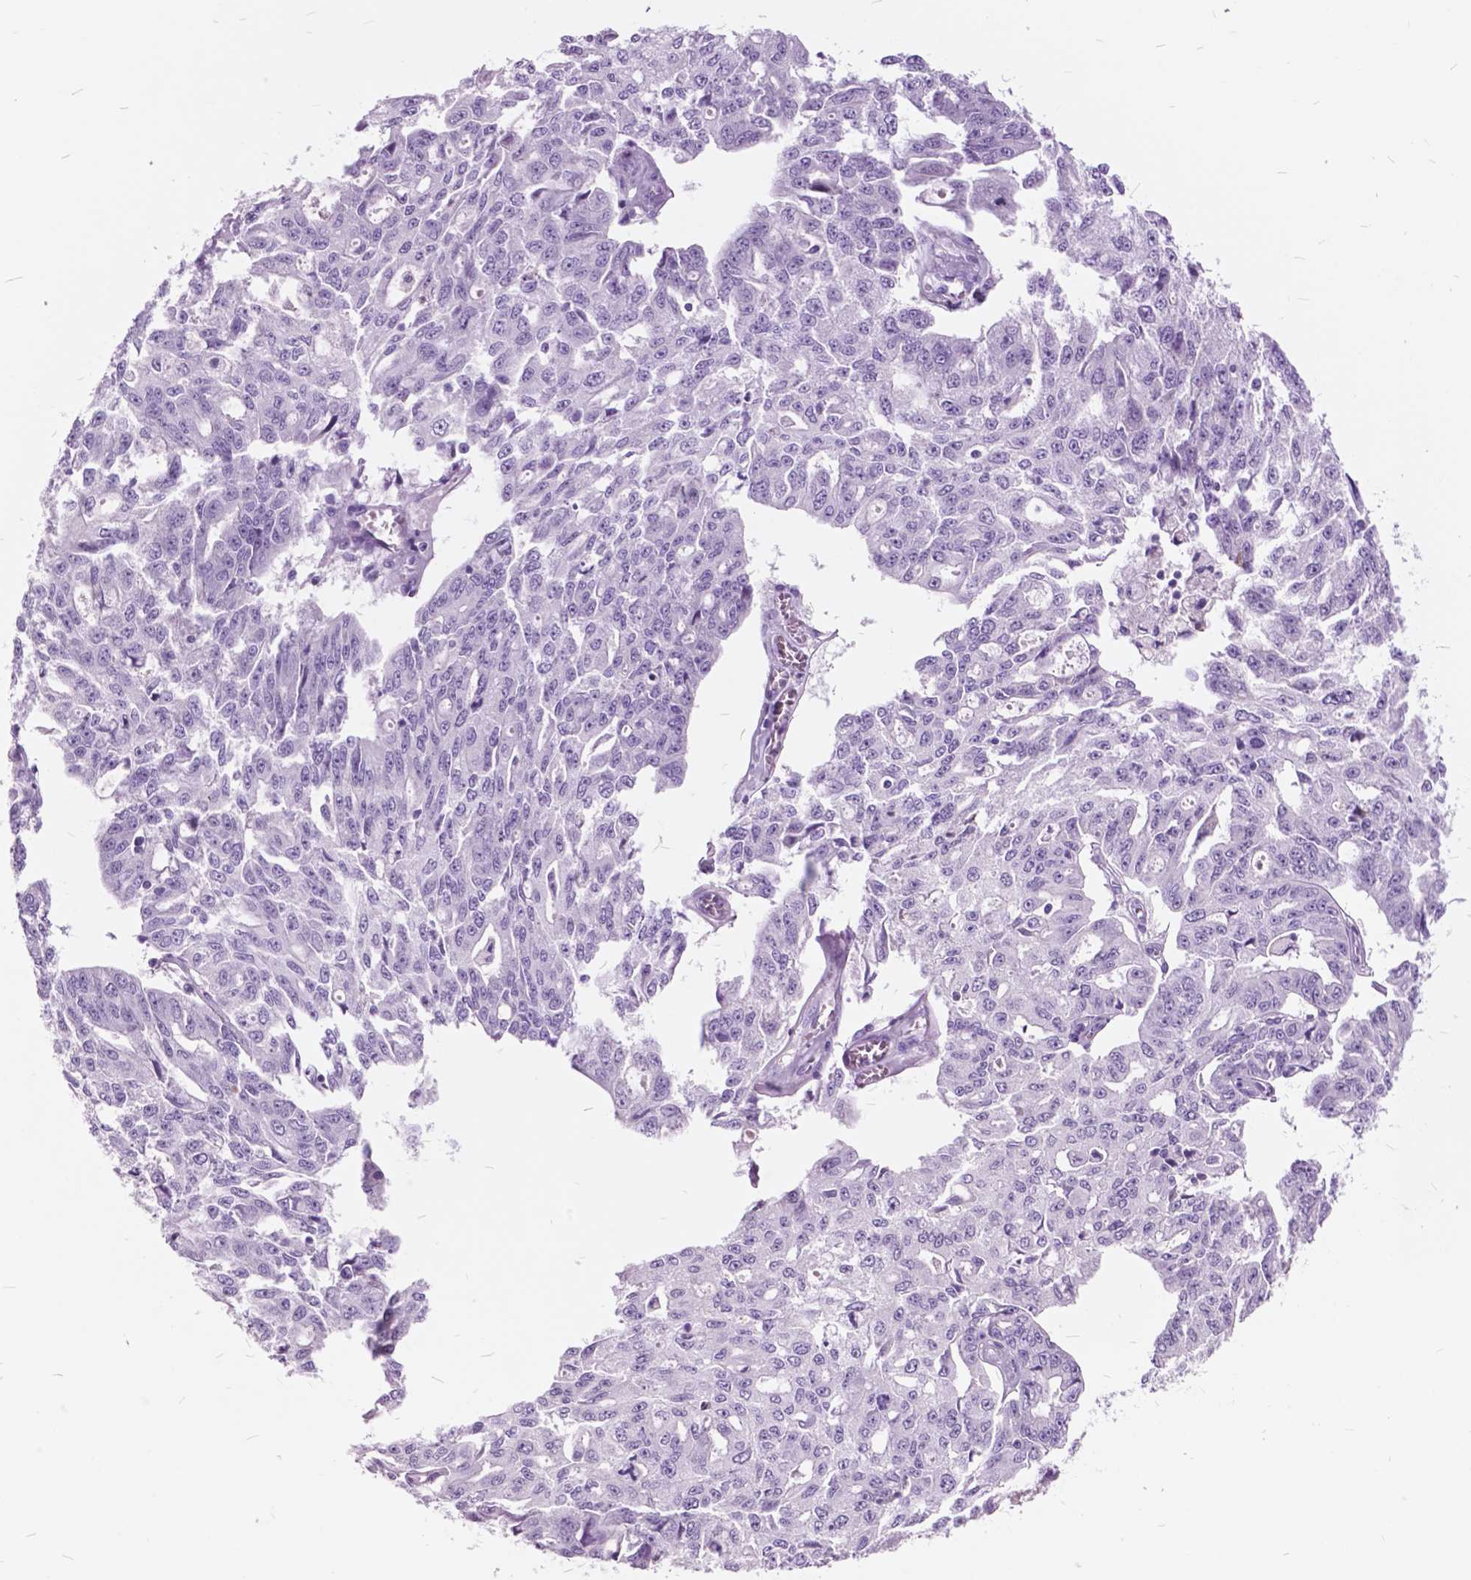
{"staining": {"intensity": "negative", "quantity": "none", "location": "none"}, "tissue": "ovarian cancer", "cell_type": "Tumor cells", "image_type": "cancer", "snomed": [{"axis": "morphology", "description": "Carcinoma, endometroid"}, {"axis": "topography", "description": "Ovary"}], "caption": "DAB (3,3'-diaminobenzidine) immunohistochemical staining of human endometroid carcinoma (ovarian) exhibits no significant expression in tumor cells.", "gene": "GDF9", "patient": {"sex": "female", "age": 65}}